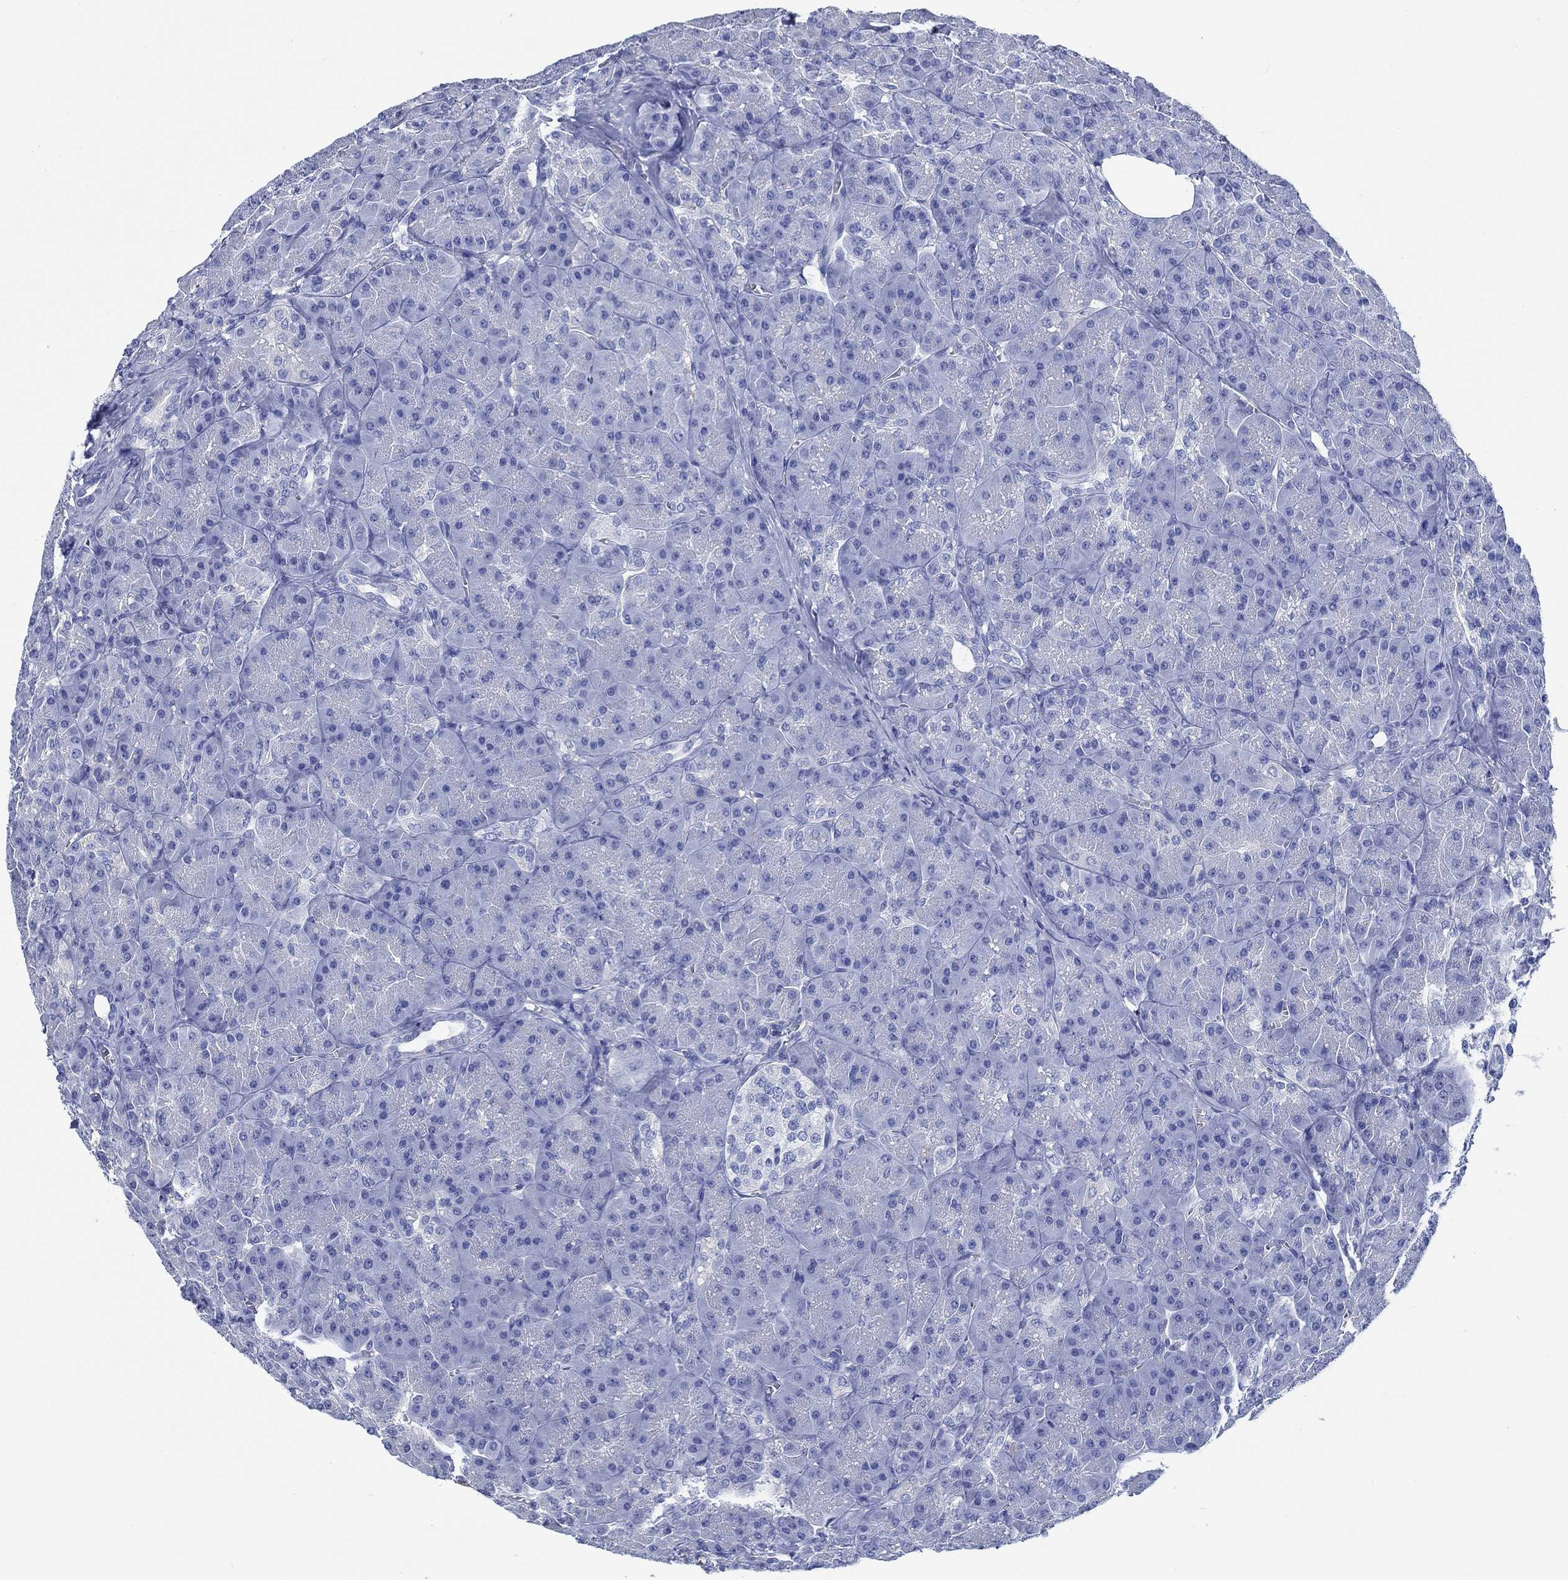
{"staining": {"intensity": "negative", "quantity": "none", "location": "none"}, "tissue": "pancreas", "cell_type": "Exocrine glandular cells", "image_type": "normal", "snomed": [{"axis": "morphology", "description": "Normal tissue, NOS"}, {"axis": "topography", "description": "Pancreas"}], "caption": "Immunohistochemistry histopathology image of benign pancreas stained for a protein (brown), which shows no expression in exocrine glandular cells.", "gene": "TOMM20L", "patient": {"sex": "male", "age": 57}}